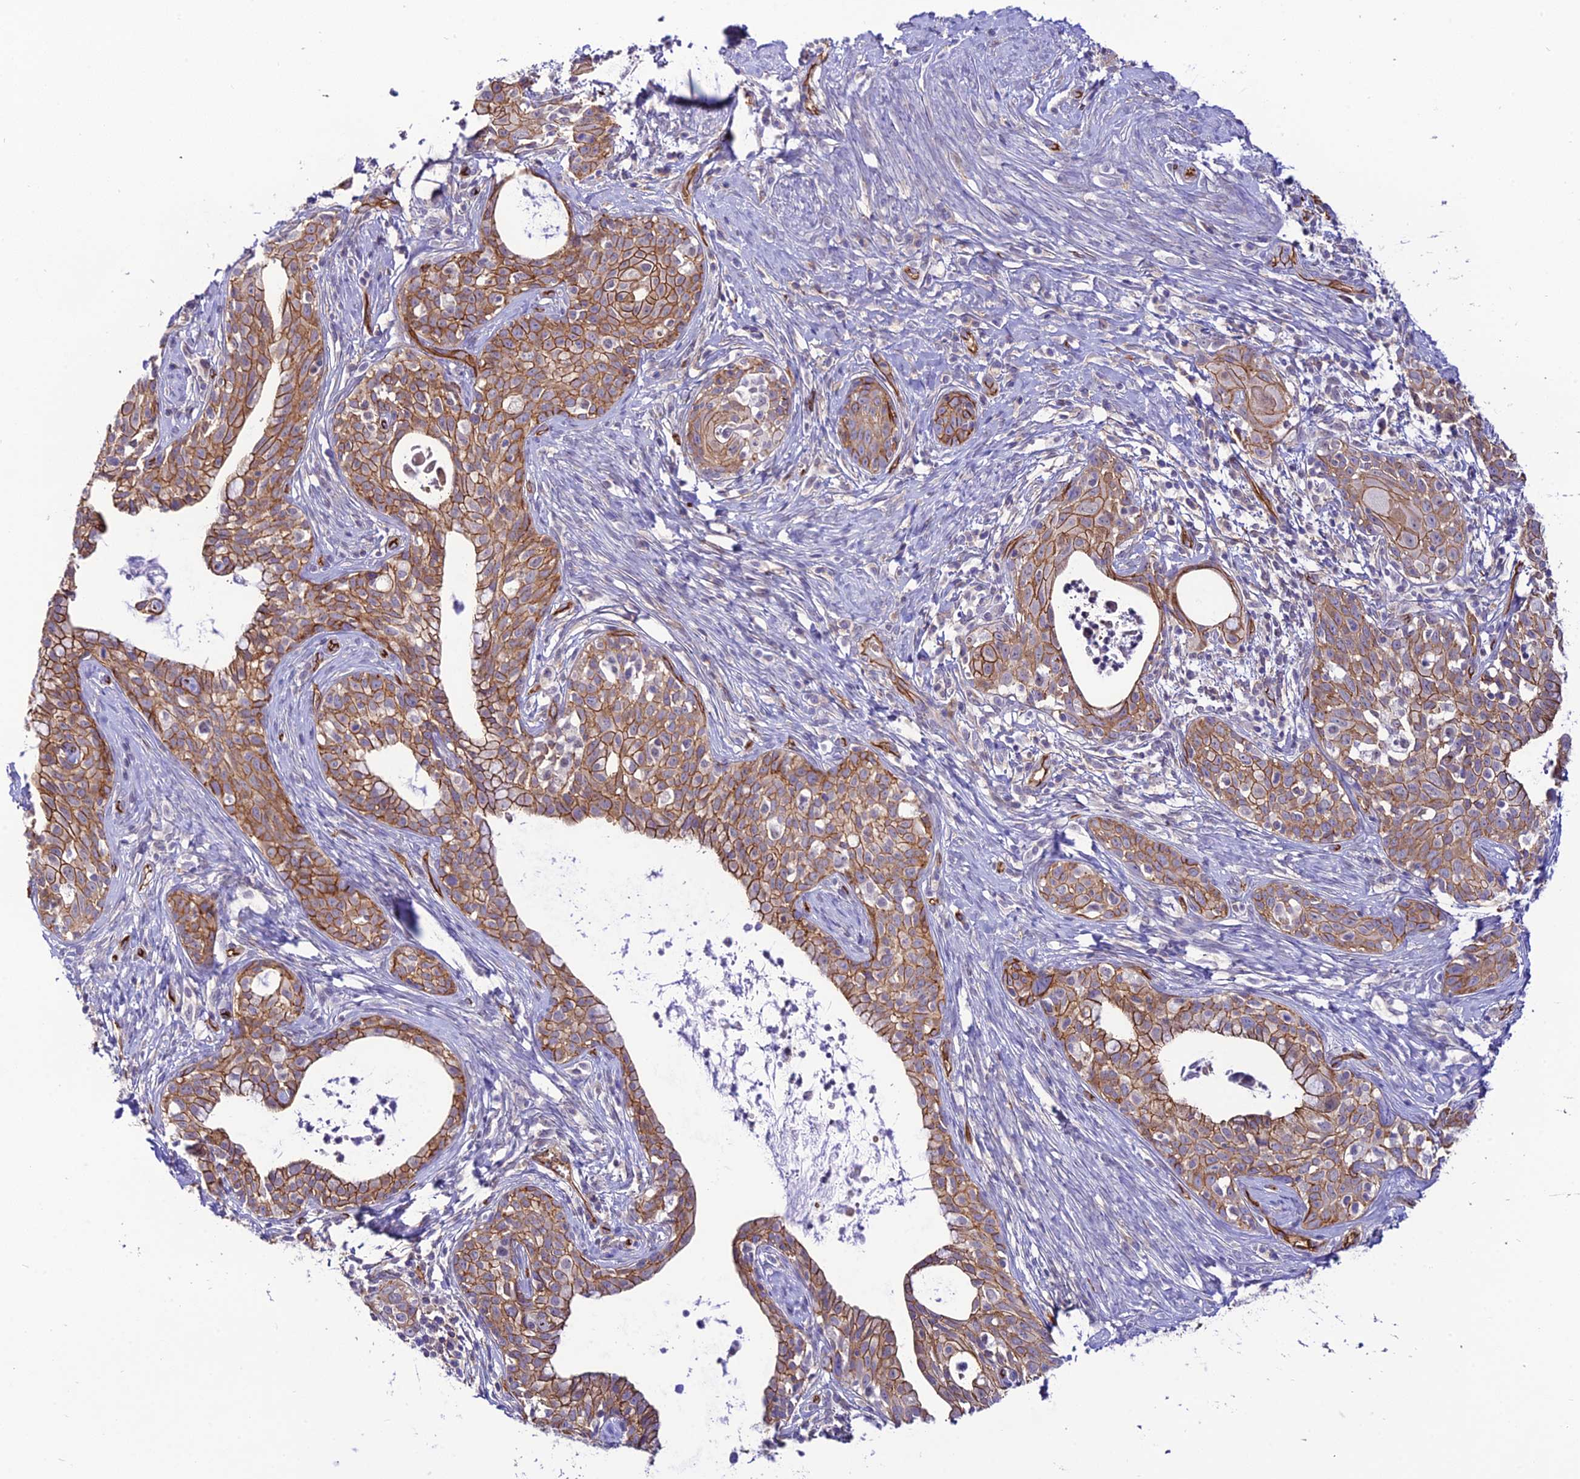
{"staining": {"intensity": "moderate", "quantity": ">75%", "location": "cytoplasmic/membranous"}, "tissue": "cervical cancer", "cell_type": "Tumor cells", "image_type": "cancer", "snomed": [{"axis": "morphology", "description": "Squamous cell carcinoma, NOS"}, {"axis": "topography", "description": "Cervix"}], "caption": "This photomicrograph displays immunohistochemistry staining of cervical squamous cell carcinoma, with medium moderate cytoplasmic/membranous expression in about >75% of tumor cells.", "gene": "YPEL5", "patient": {"sex": "female", "age": 52}}